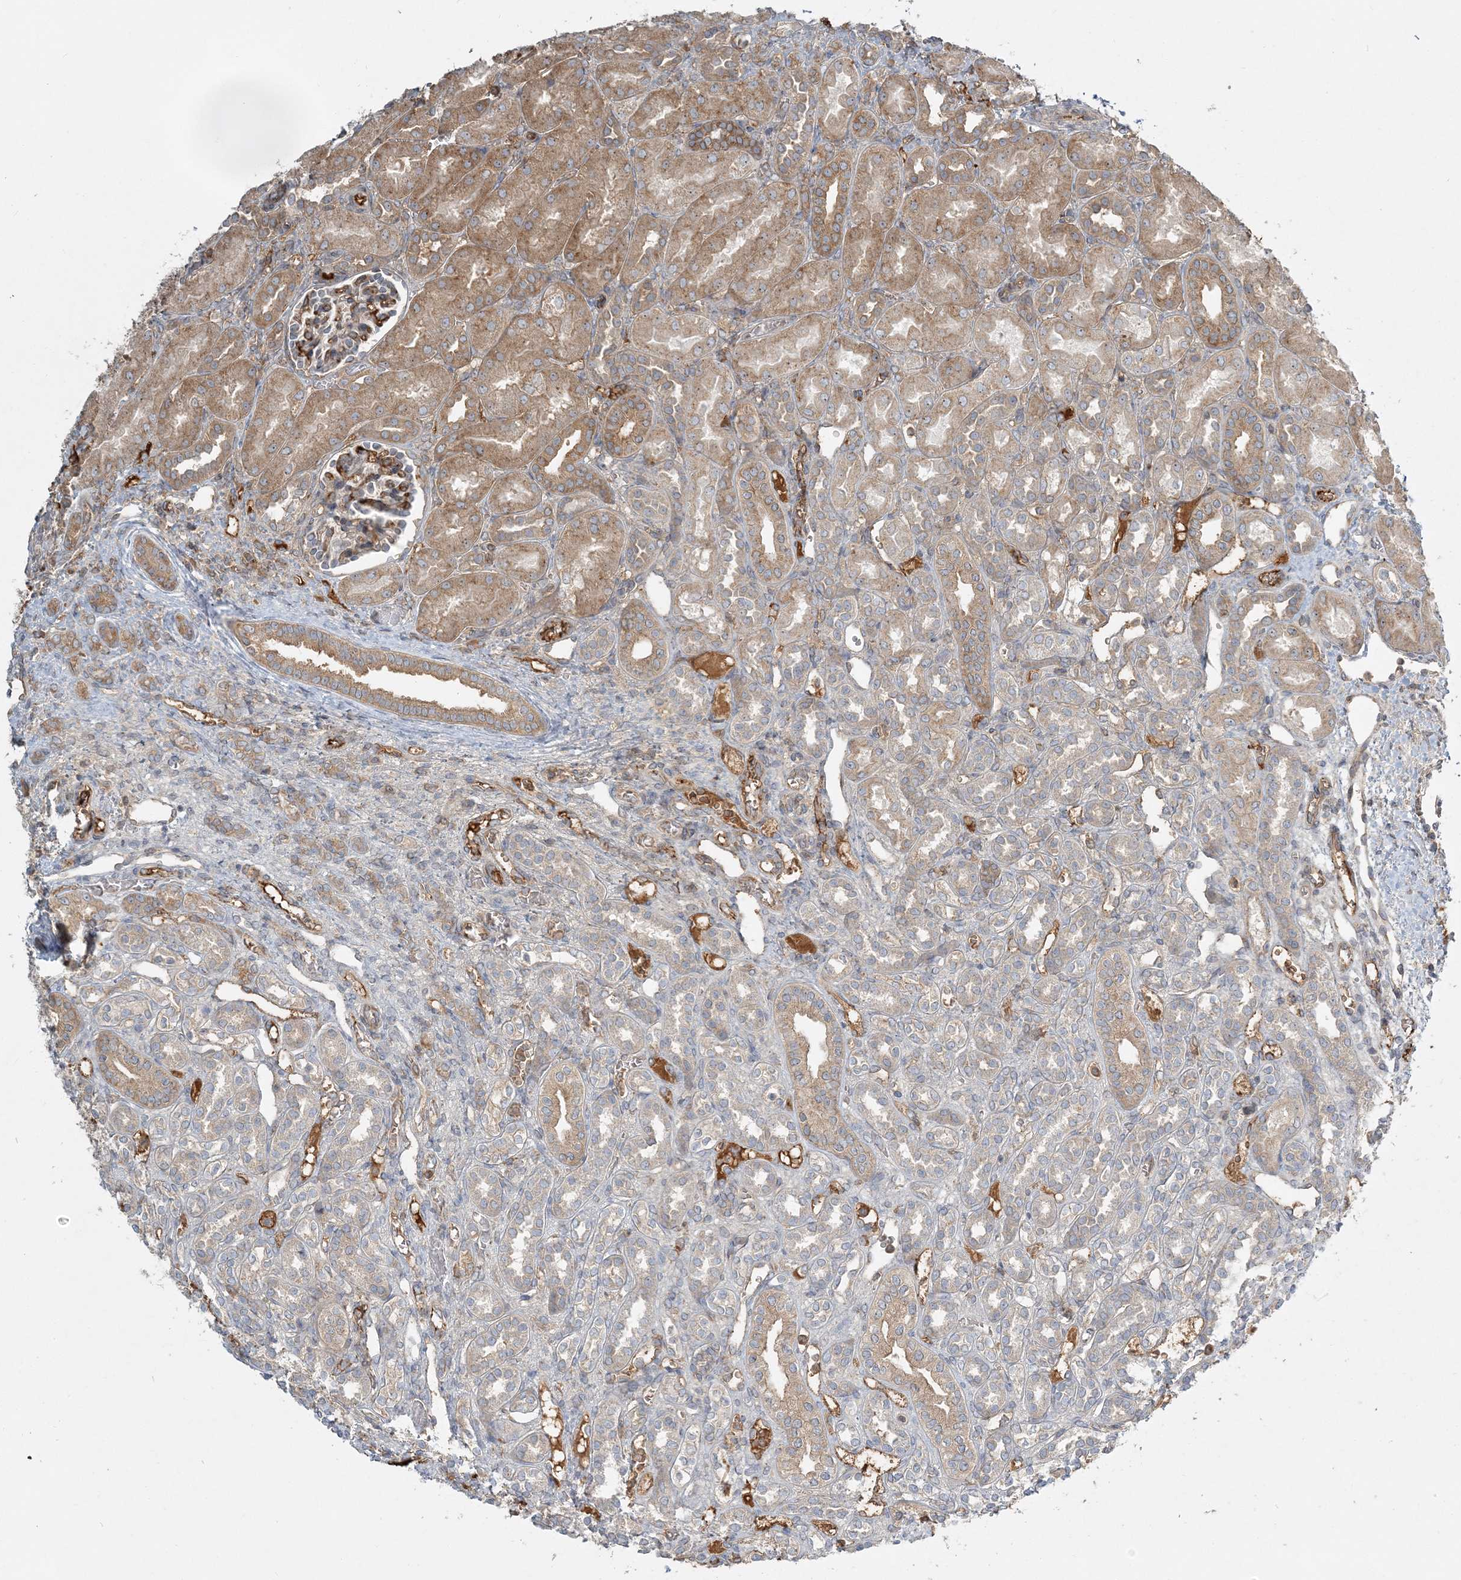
{"staining": {"intensity": "moderate", "quantity": "25%-75%", "location": "cytoplasmic/membranous"}, "tissue": "kidney", "cell_type": "Cells in glomeruli", "image_type": "normal", "snomed": [{"axis": "morphology", "description": "Normal tissue, NOS"}, {"axis": "morphology", "description": "Neoplasm, malignant, NOS"}, {"axis": "topography", "description": "Kidney"}], "caption": "Immunohistochemical staining of unremarkable human kidney exhibits medium levels of moderate cytoplasmic/membranous positivity in about 25%-75% of cells in glomeruli.", "gene": "AP1AR", "patient": {"sex": "female", "age": 1}}